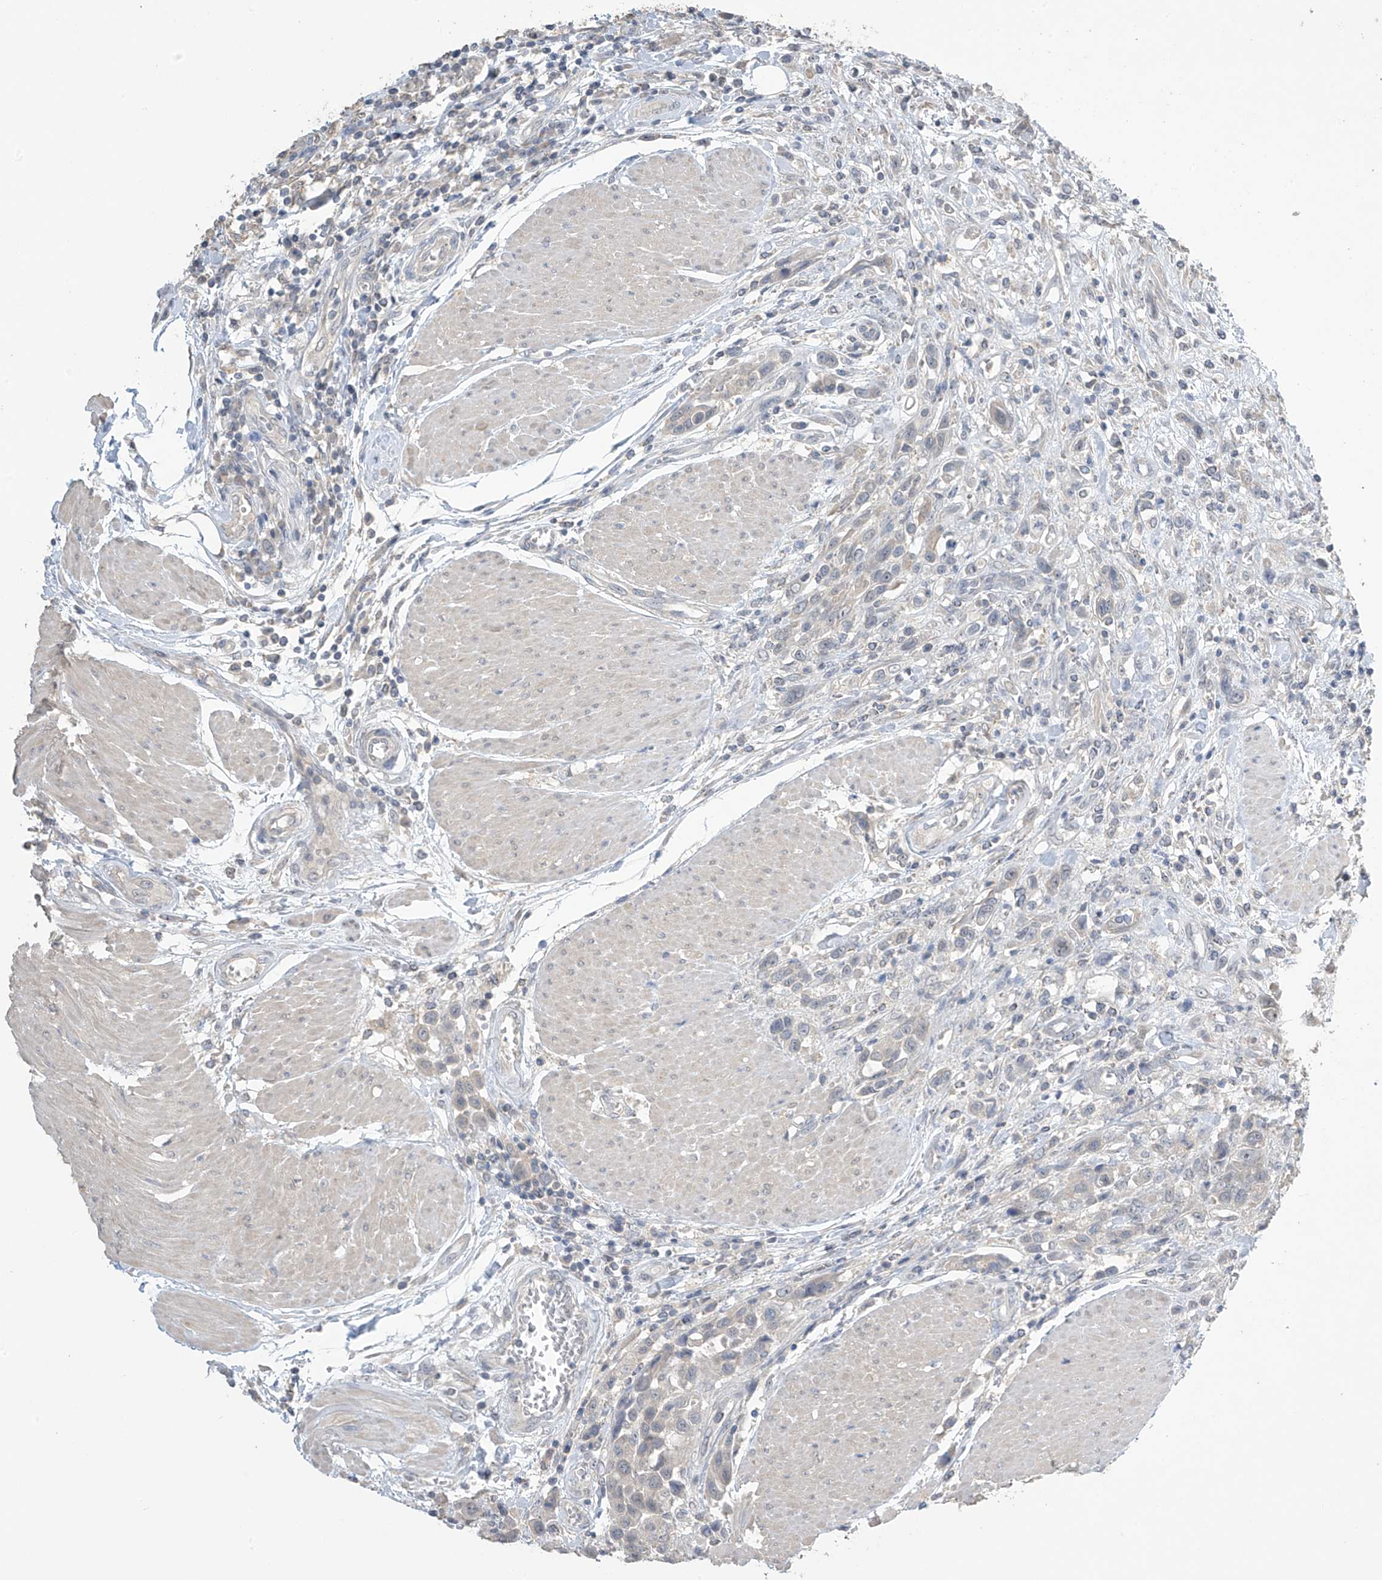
{"staining": {"intensity": "negative", "quantity": "none", "location": "none"}, "tissue": "urothelial cancer", "cell_type": "Tumor cells", "image_type": "cancer", "snomed": [{"axis": "morphology", "description": "Urothelial carcinoma, High grade"}, {"axis": "topography", "description": "Urinary bladder"}], "caption": "Immunohistochemistry image of neoplastic tissue: urothelial cancer stained with DAB (3,3'-diaminobenzidine) exhibits no significant protein staining in tumor cells. (DAB (3,3'-diaminobenzidine) IHC visualized using brightfield microscopy, high magnification).", "gene": "SLFN14", "patient": {"sex": "male", "age": 50}}